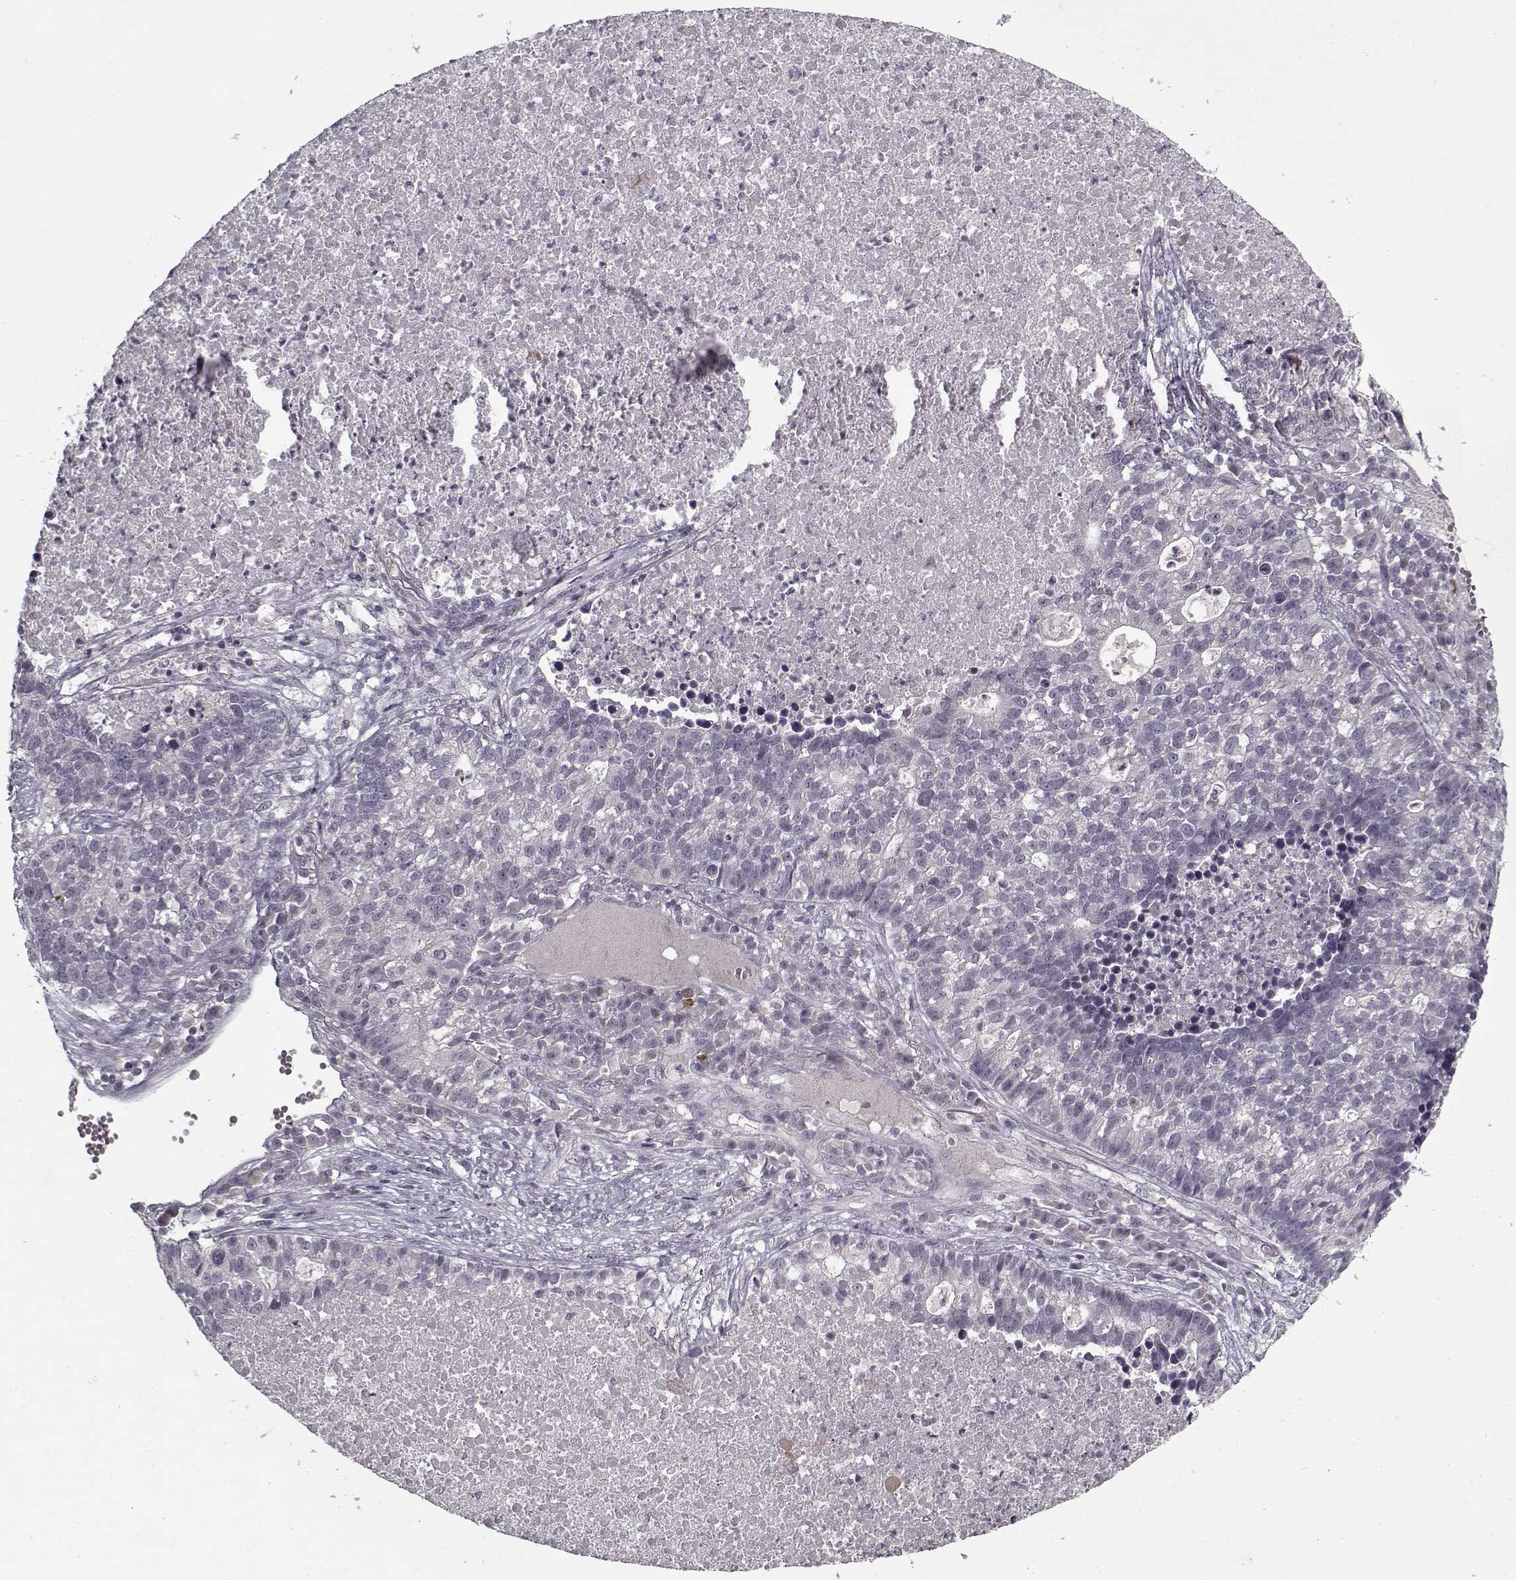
{"staining": {"intensity": "negative", "quantity": "none", "location": "none"}, "tissue": "lung cancer", "cell_type": "Tumor cells", "image_type": "cancer", "snomed": [{"axis": "morphology", "description": "Adenocarcinoma, NOS"}, {"axis": "topography", "description": "Lung"}], "caption": "Human lung cancer (adenocarcinoma) stained for a protein using immunohistochemistry (IHC) displays no staining in tumor cells.", "gene": "LAMA2", "patient": {"sex": "male", "age": 57}}